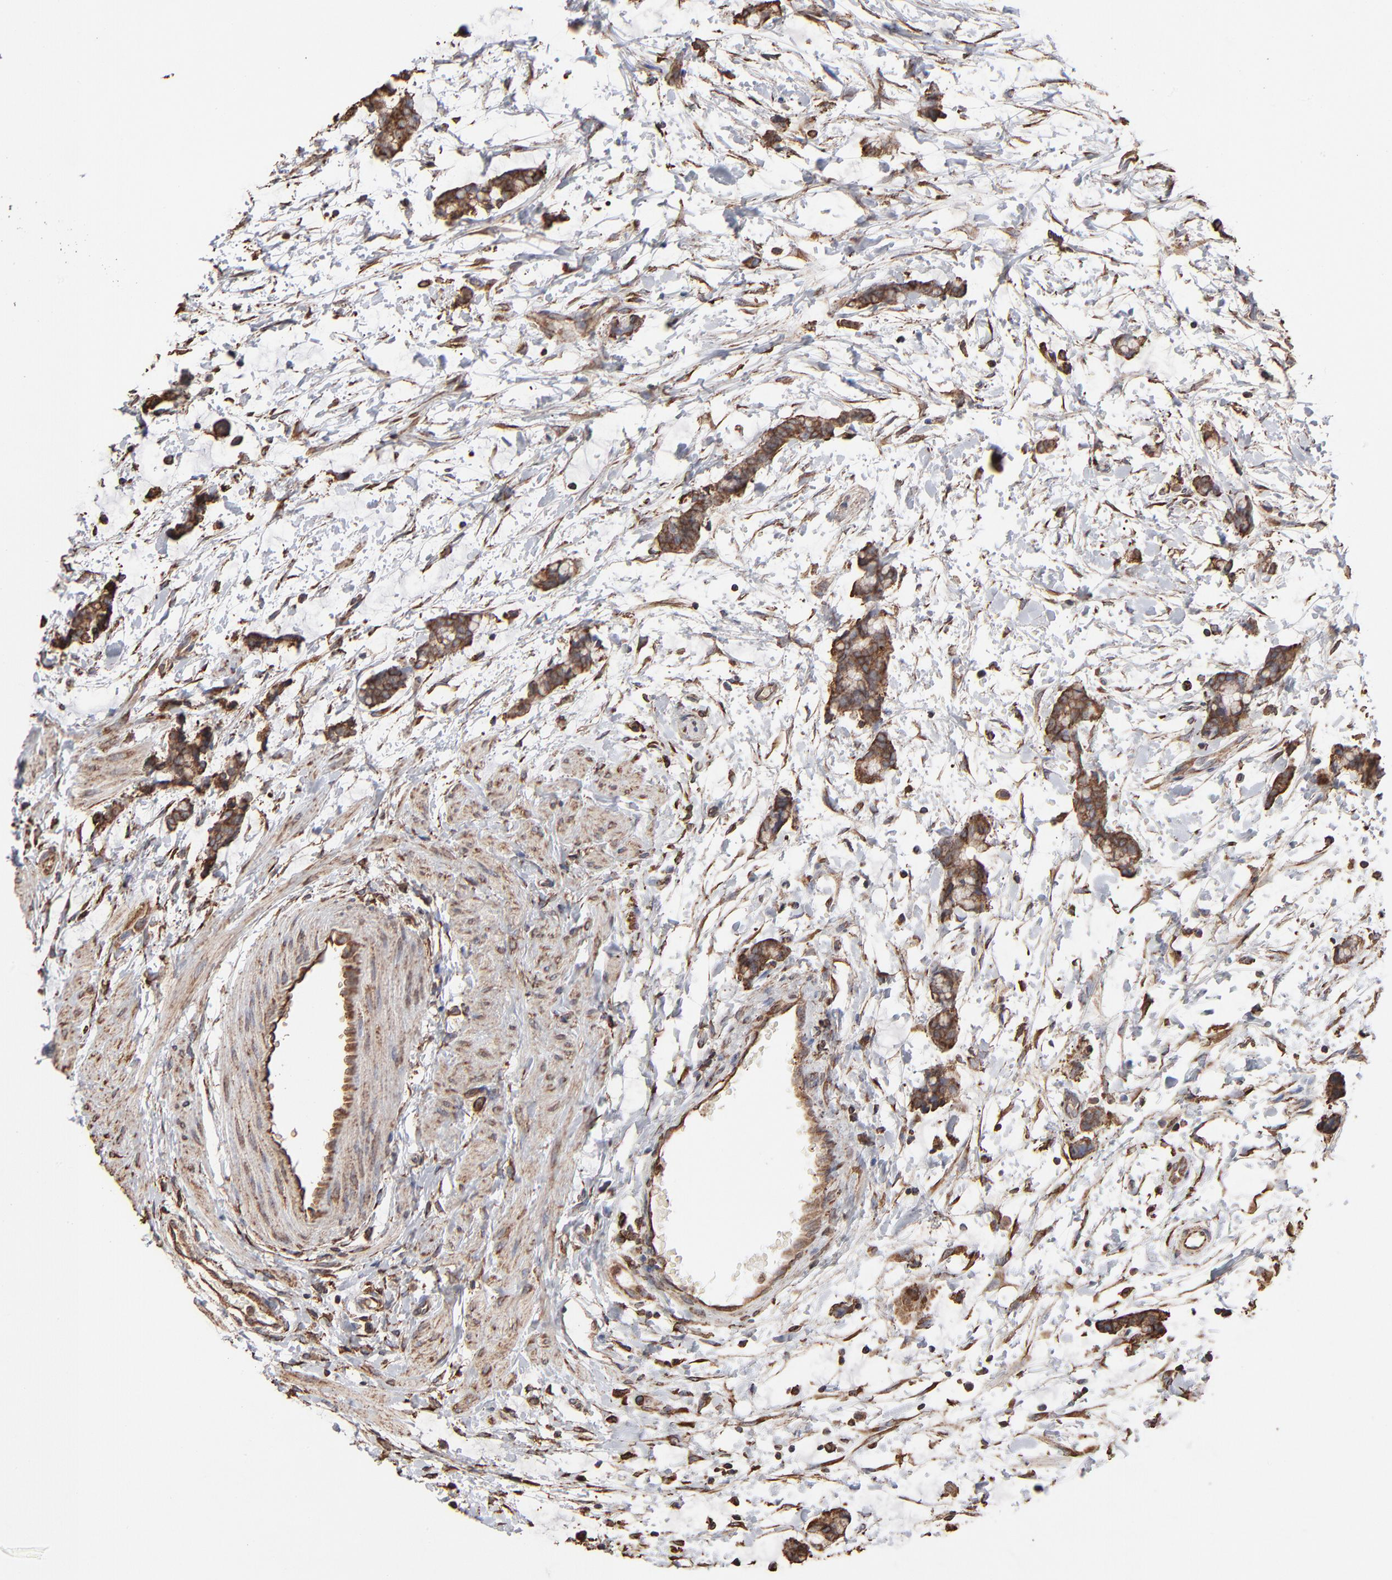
{"staining": {"intensity": "moderate", "quantity": ">75%", "location": "cytoplasmic/membranous"}, "tissue": "colorectal cancer", "cell_type": "Tumor cells", "image_type": "cancer", "snomed": [{"axis": "morphology", "description": "Adenocarcinoma, NOS"}, {"axis": "topography", "description": "Colon"}], "caption": "Colorectal adenocarcinoma stained for a protein (brown) exhibits moderate cytoplasmic/membranous positive positivity in approximately >75% of tumor cells.", "gene": "PDIA3", "patient": {"sex": "male", "age": 14}}